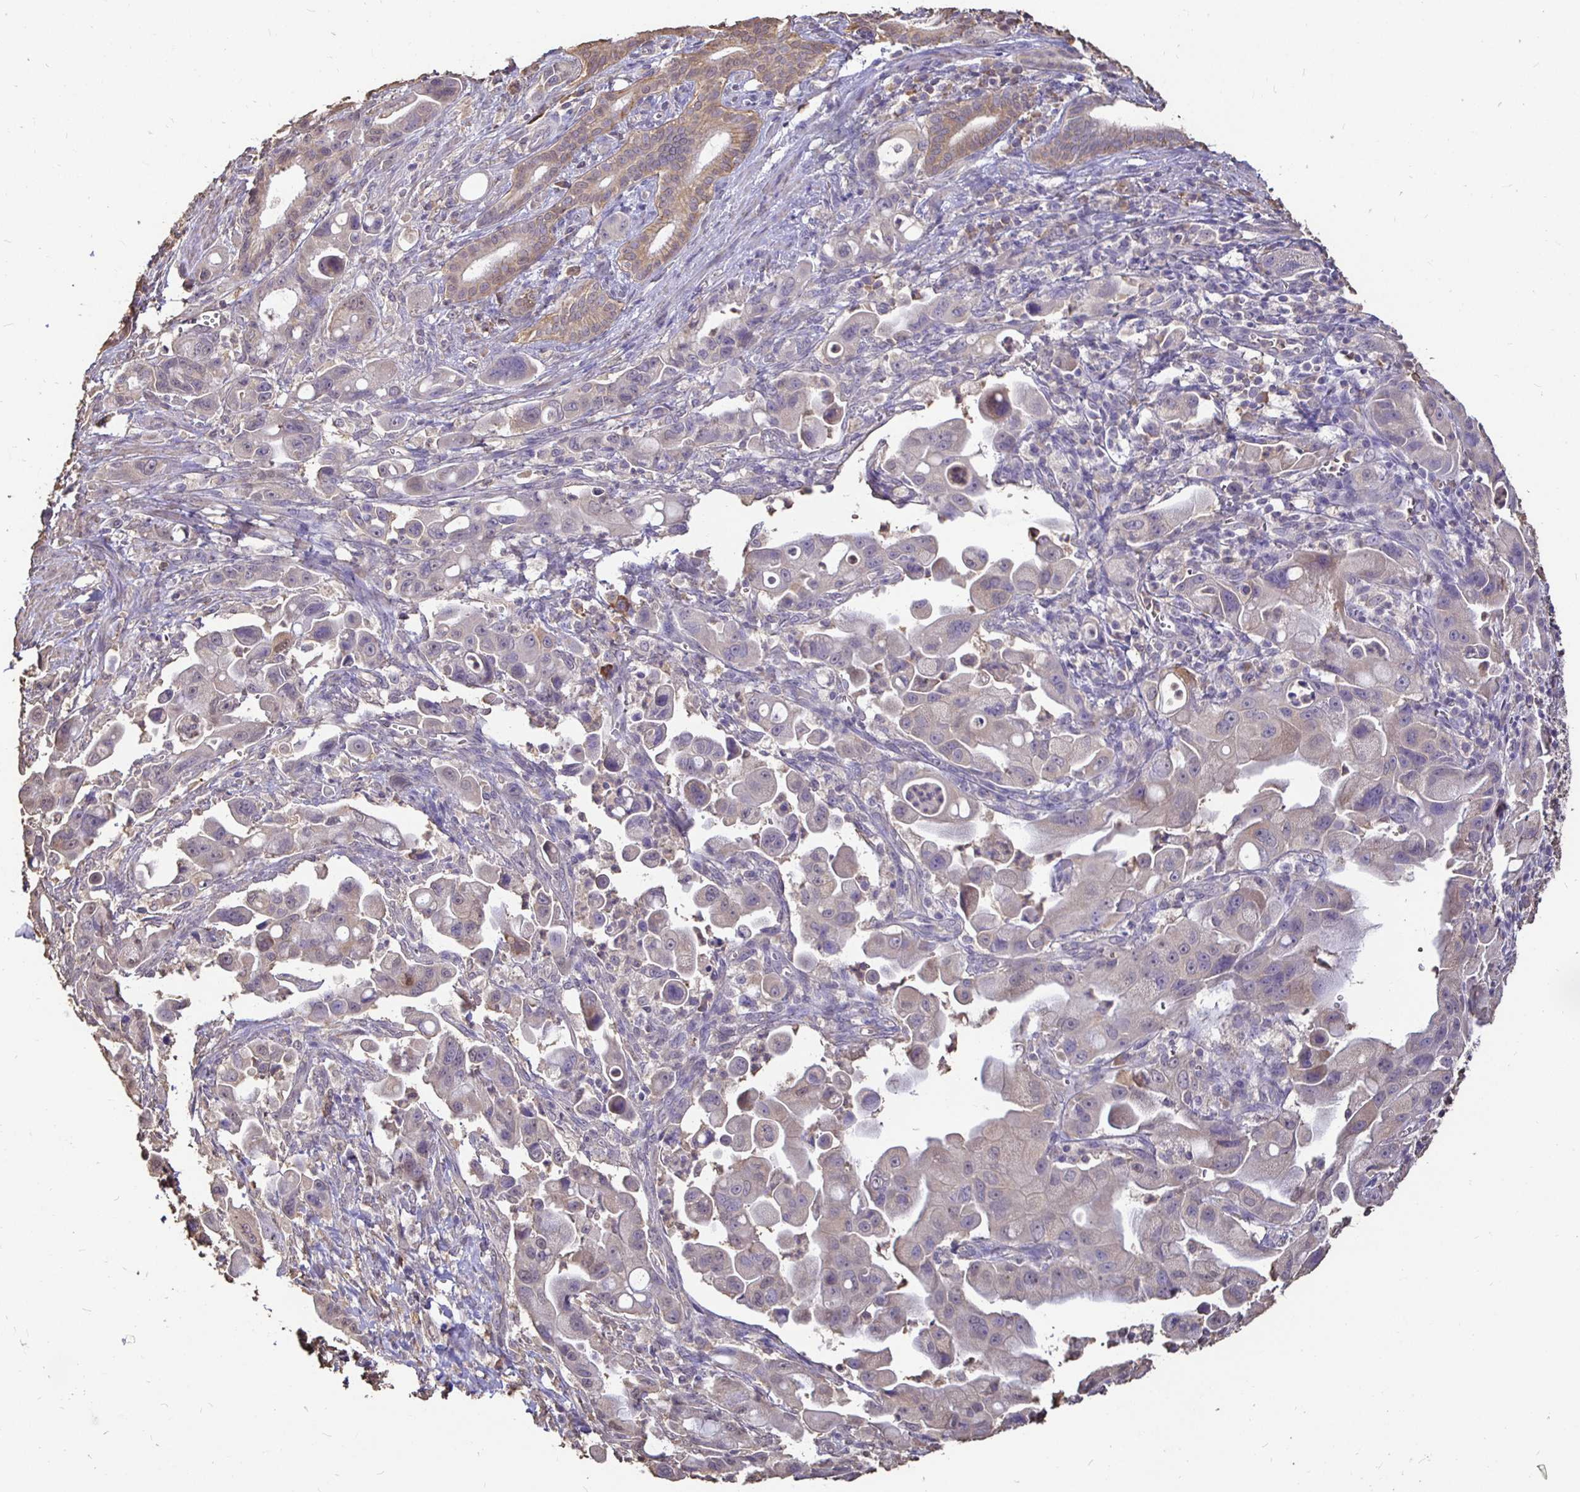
{"staining": {"intensity": "negative", "quantity": "none", "location": "none"}, "tissue": "pancreatic cancer", "cell_type": "Tumor cells", "image_type": "cancer", "snomed": [{"axis": "morphology", "description": "Adenocarcinoma, NOS"}, {"axis": "topography", "description": "Pancreas"}], "caption": "Pancreatic adenocarcinoma was stained to show a protein in brown. There is no significant expression in tumor cells. (IHC, brightfield microscopy, high magnification).", "gene": "MAPK8IP3", "patient": {"sex": "male", "age": 68}}